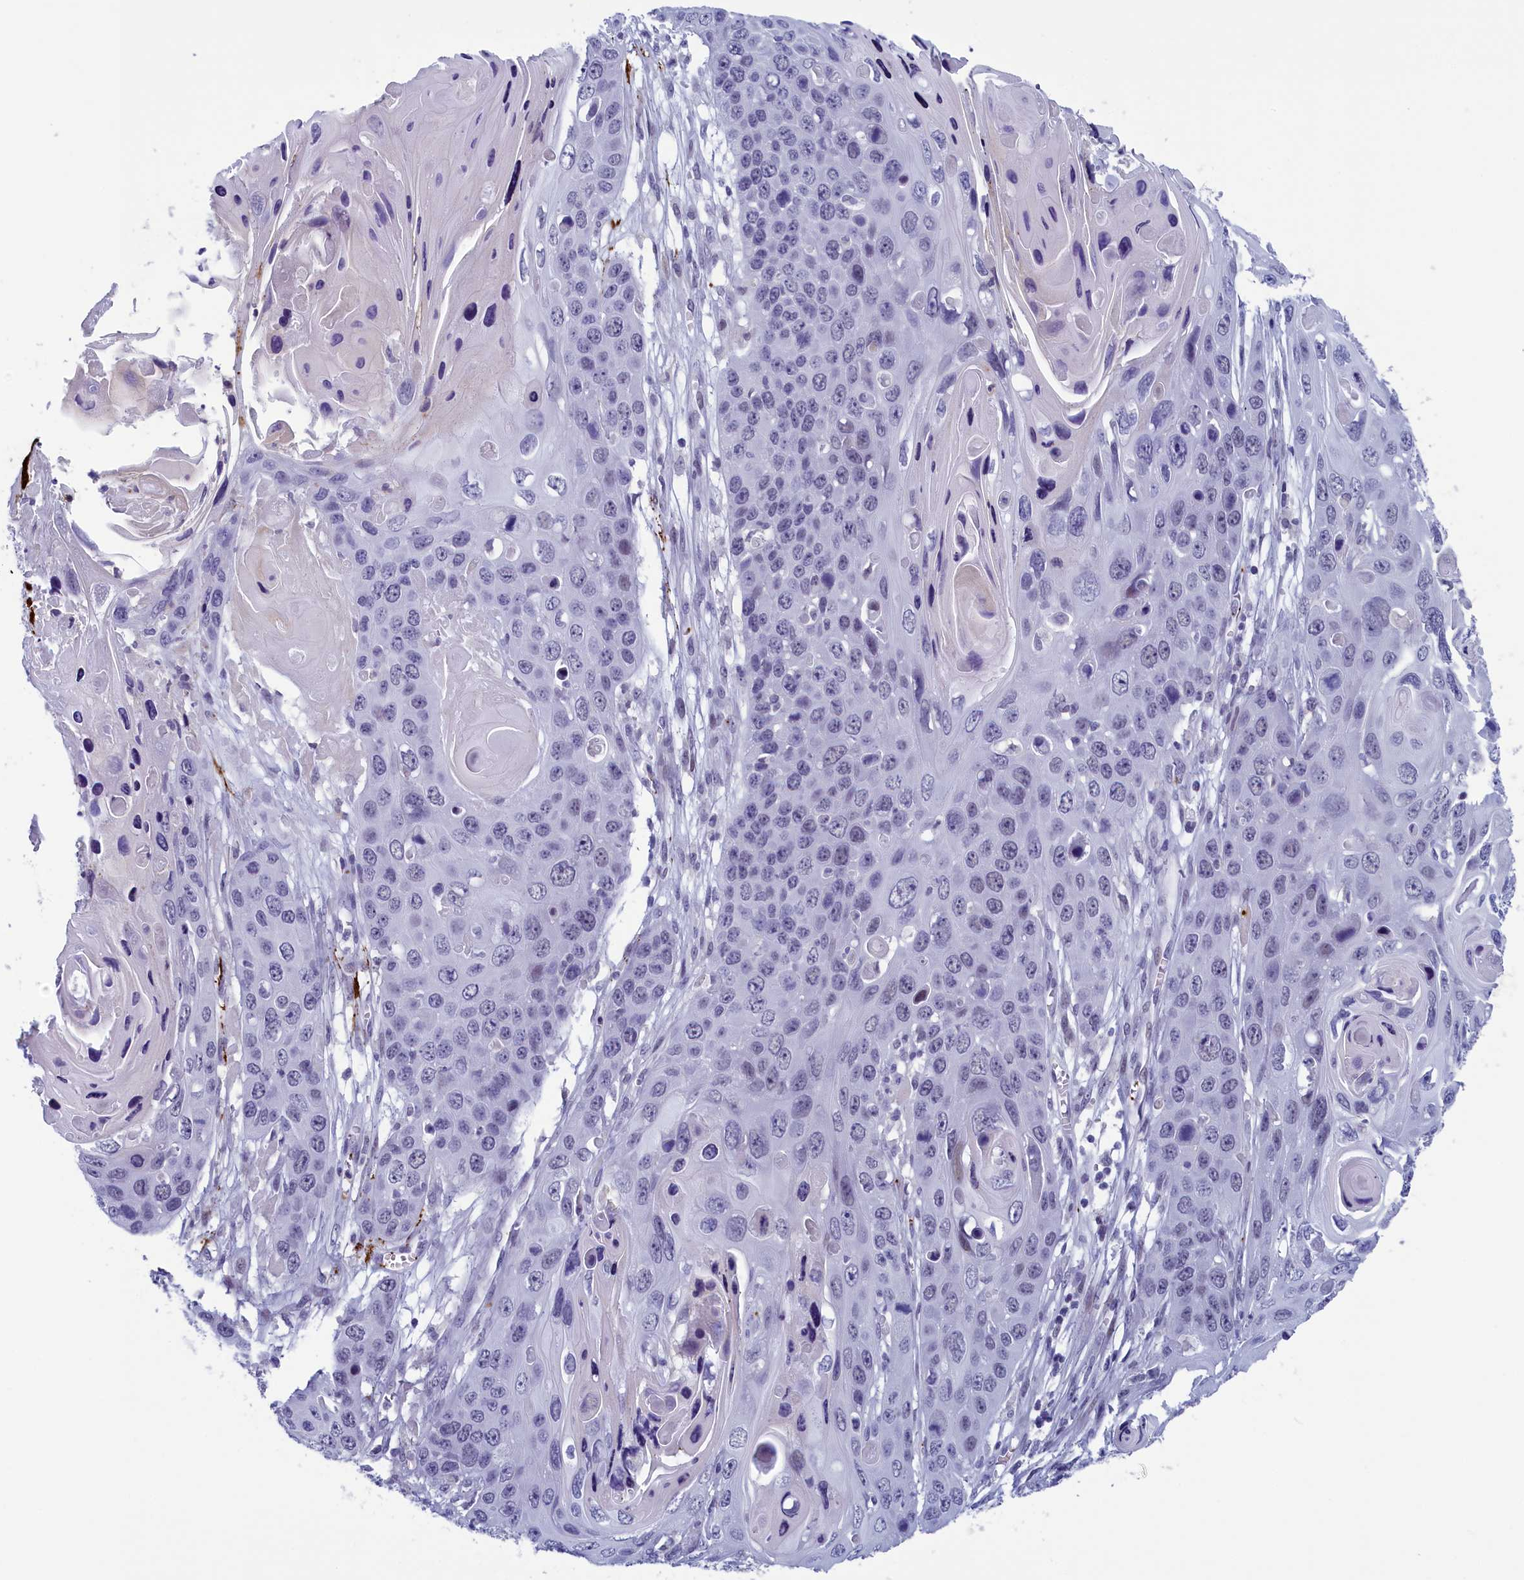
{"staining": {"intensity": "negative", "quantity": "none", "location": "none"}, "tissue": "skin cancer", "cell_type": "Tumor cells", "image_type": "cancer", "snomed": [{"axis": "morphology", "description": "Squamous cell carcinoma, NOS"}, {"axis": "topography", "description": "Skin"}], "caption": "There is no significant staining in tumor cells of skin cancer (squamous cell carcinoma). Nuclei are stained in blue.", "gene": "AIFM2", "patient": {"sex": "male", "age": 55}}